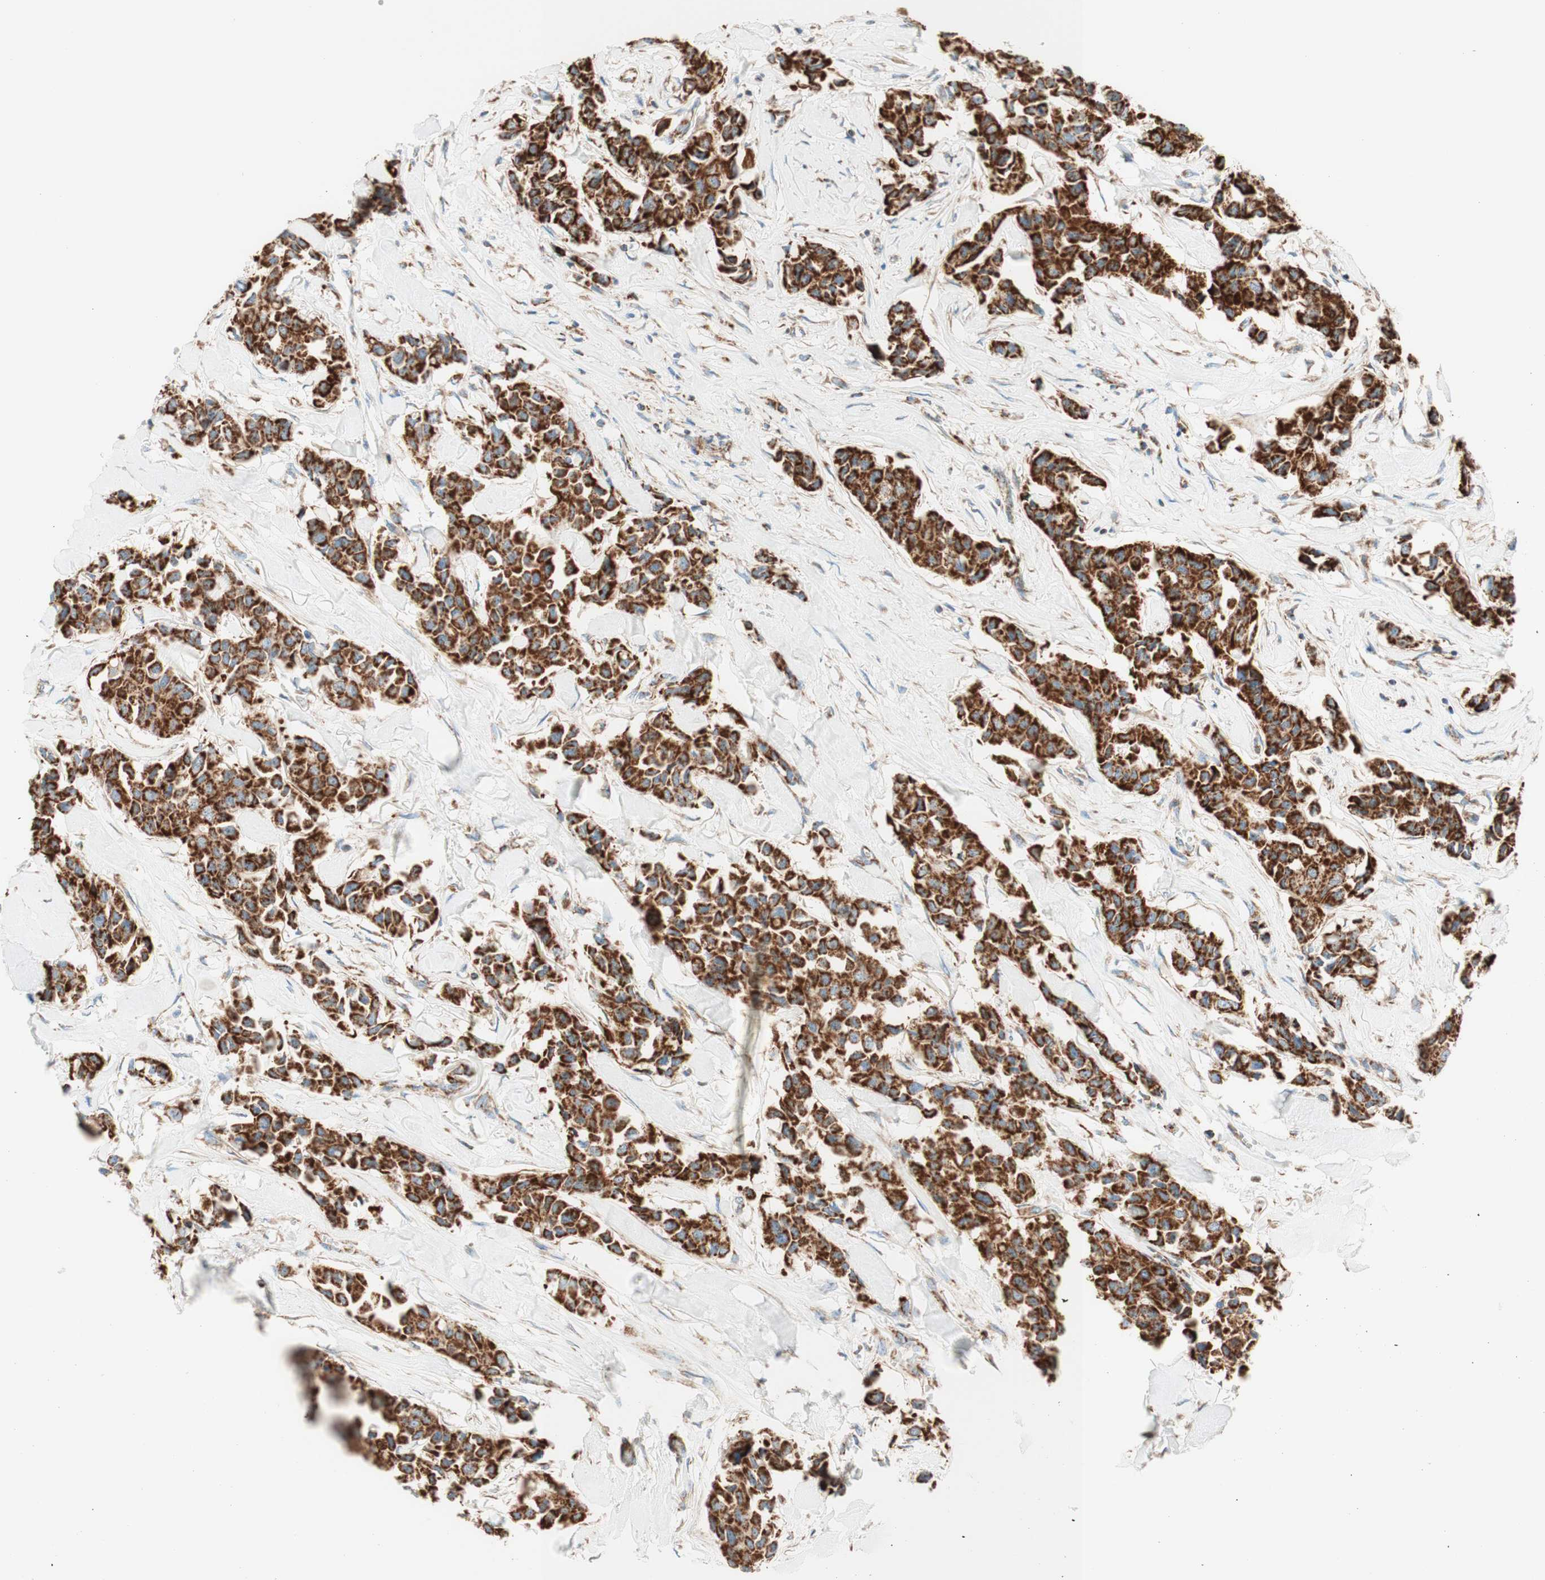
{"staining": {"intensity": "strong", "quantity": ">75%", "location": "cytoplasmic/membranous"}, "tissue": "breast cancer", "cell_type": "Tumor cells", "image_type": "cancer", "snomed": [{"axis": "morphology", "description": "Duct carcinoma"}, {"axis": "topography", "description": "Breast"}], "caption": "Protein expression analysis of human breast cancer reveals strong cytoplasmic/membranous staining in approximately >75% of tumor cells. (brown staining indicates protein expression, while blue staining denotes nuclei).", "gene": "TOMM20", "patient": {"sex": "female", "age": 80}}